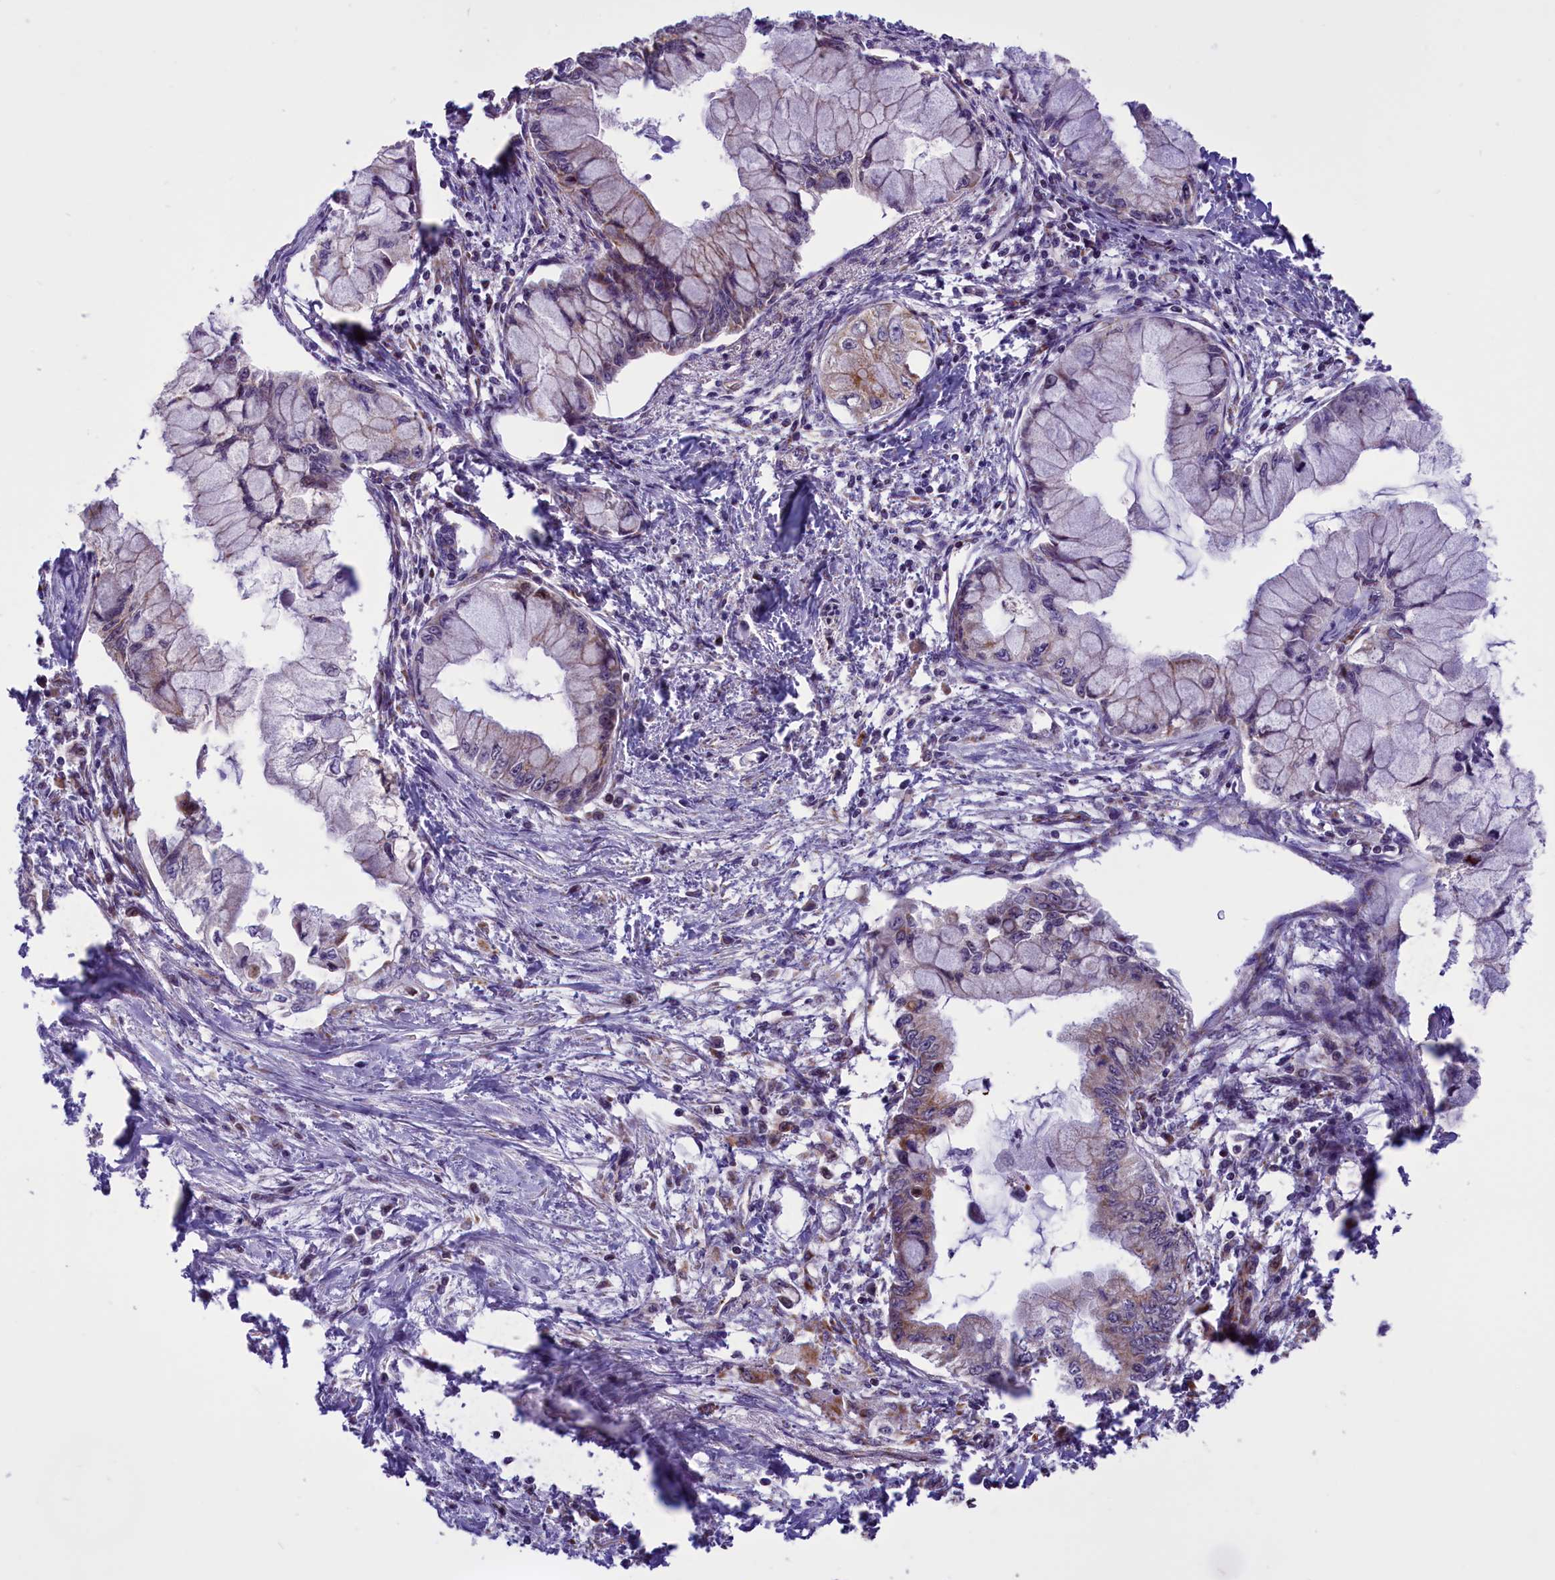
{"staining": {"intensity": "weak", "quantity": "<25%", "location": "cytoplasmic/membranous"}, "tissue": "pancreatic cancer", "cell_type": "Tumor cells", "image_type": "cancer", "snomed": [{"axis": "morphology", "description": "Adenocarcinoma, NOS"}, {"axis": "topography", "description": "Pancreas"}], "caption": "This is a photomicrograph of immunohistochemistry (IHC) staining of pancreatic cancer, which shows no staining in tumor cells.", "gene": "NDUFS5", "patient": {"sex": "male", "age": 48}}